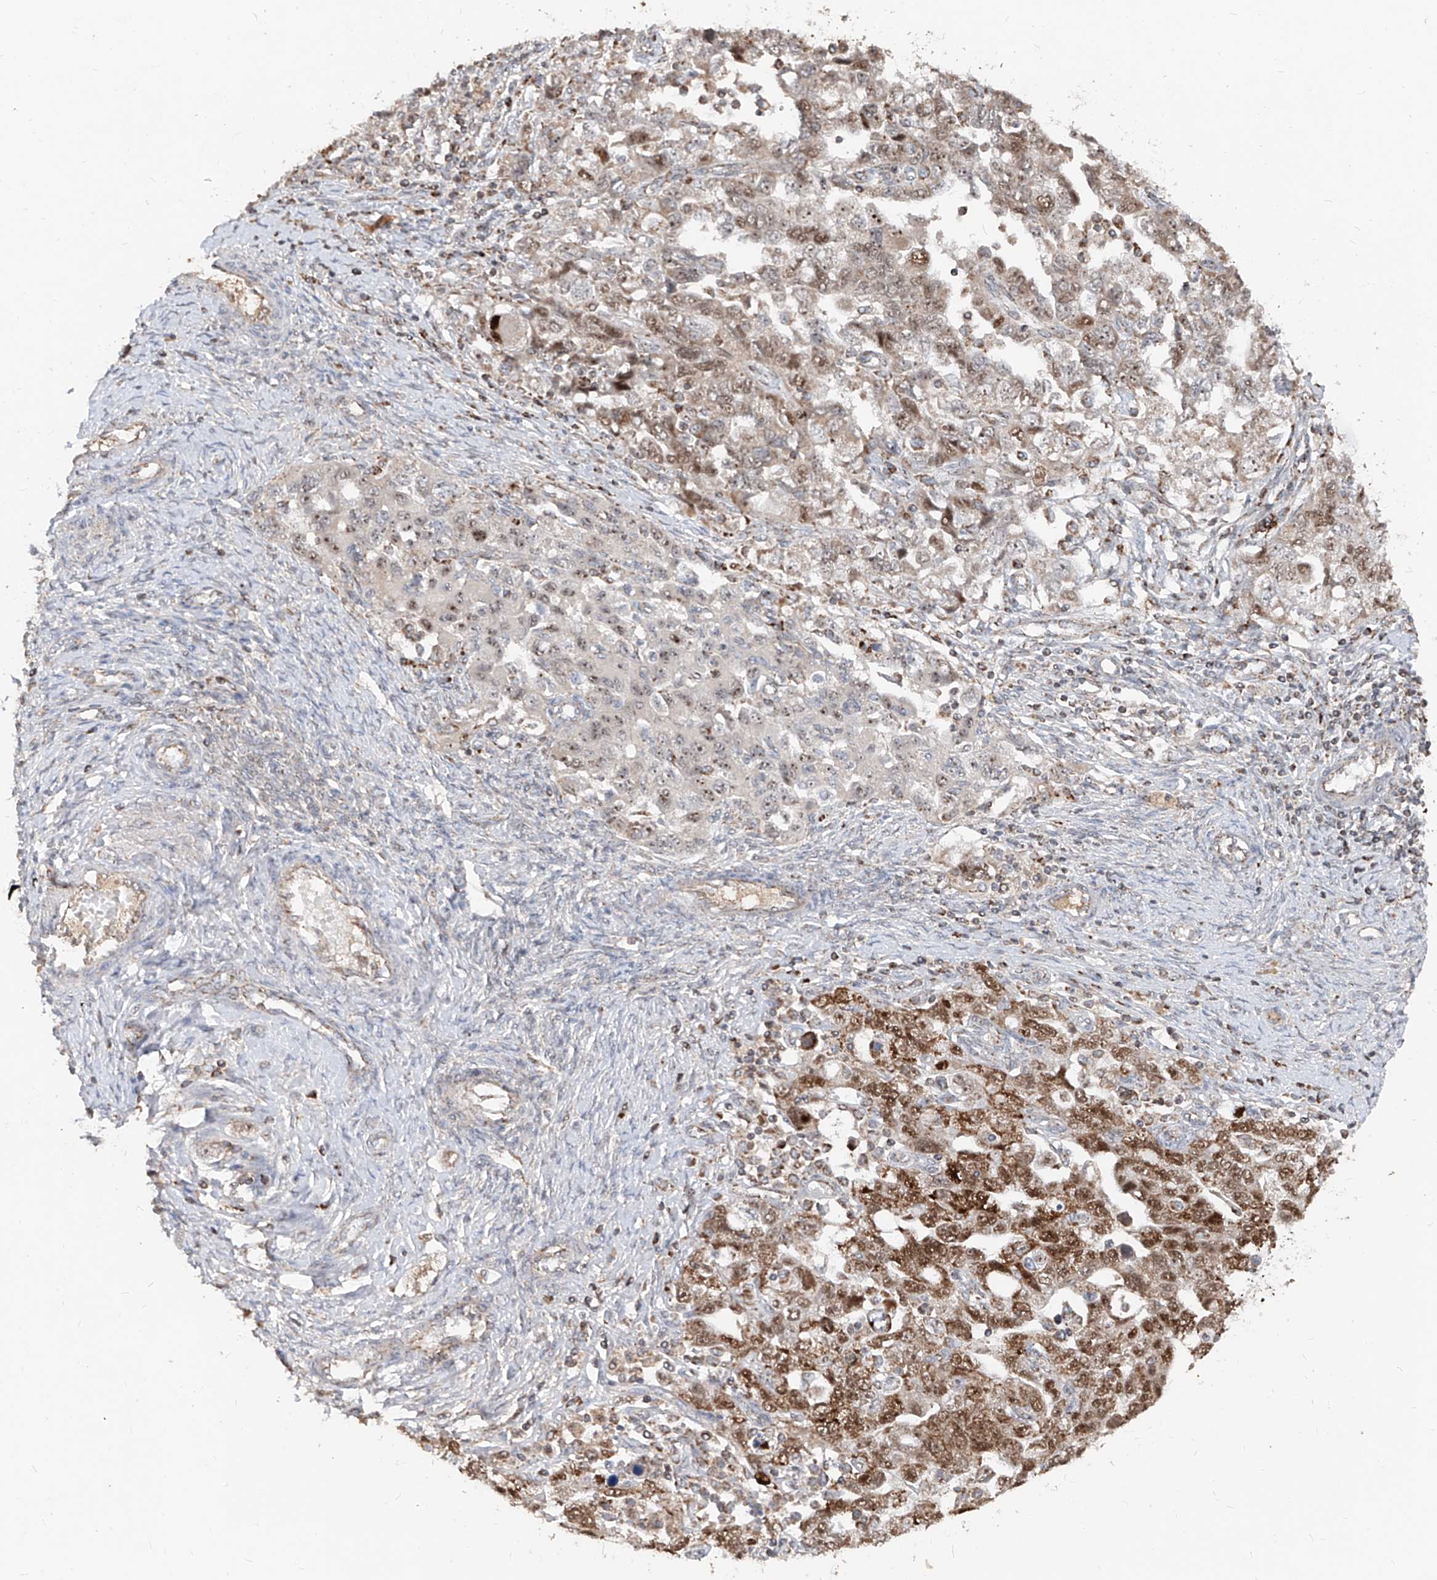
{"staining": {"intensity": "moderate", "quantity": "25%-75%", "location": "cytoplasmic/membranous,nuclear"}, "tissue": "ovarian cancer", "cell_type": "Tumor cells", "image_type": "cancer", "snomed": [{"axis": "morphology", "description": "Carcinoma, NOS"}, {"axis": "morphology", "description": "Cystadenocarcinoma, serous, NOS"}, {"axis": "topography", "description": "Ovary"}], "caption": "Human ovarian cancer stained with a brown dye demonstrates moderate cytoplasmic/membranous and nuclear positive expression in approximately 25%-75% of tumor cells.", "gene": "NDUFB3", "patient": {"sex": "female", "age": 69}}